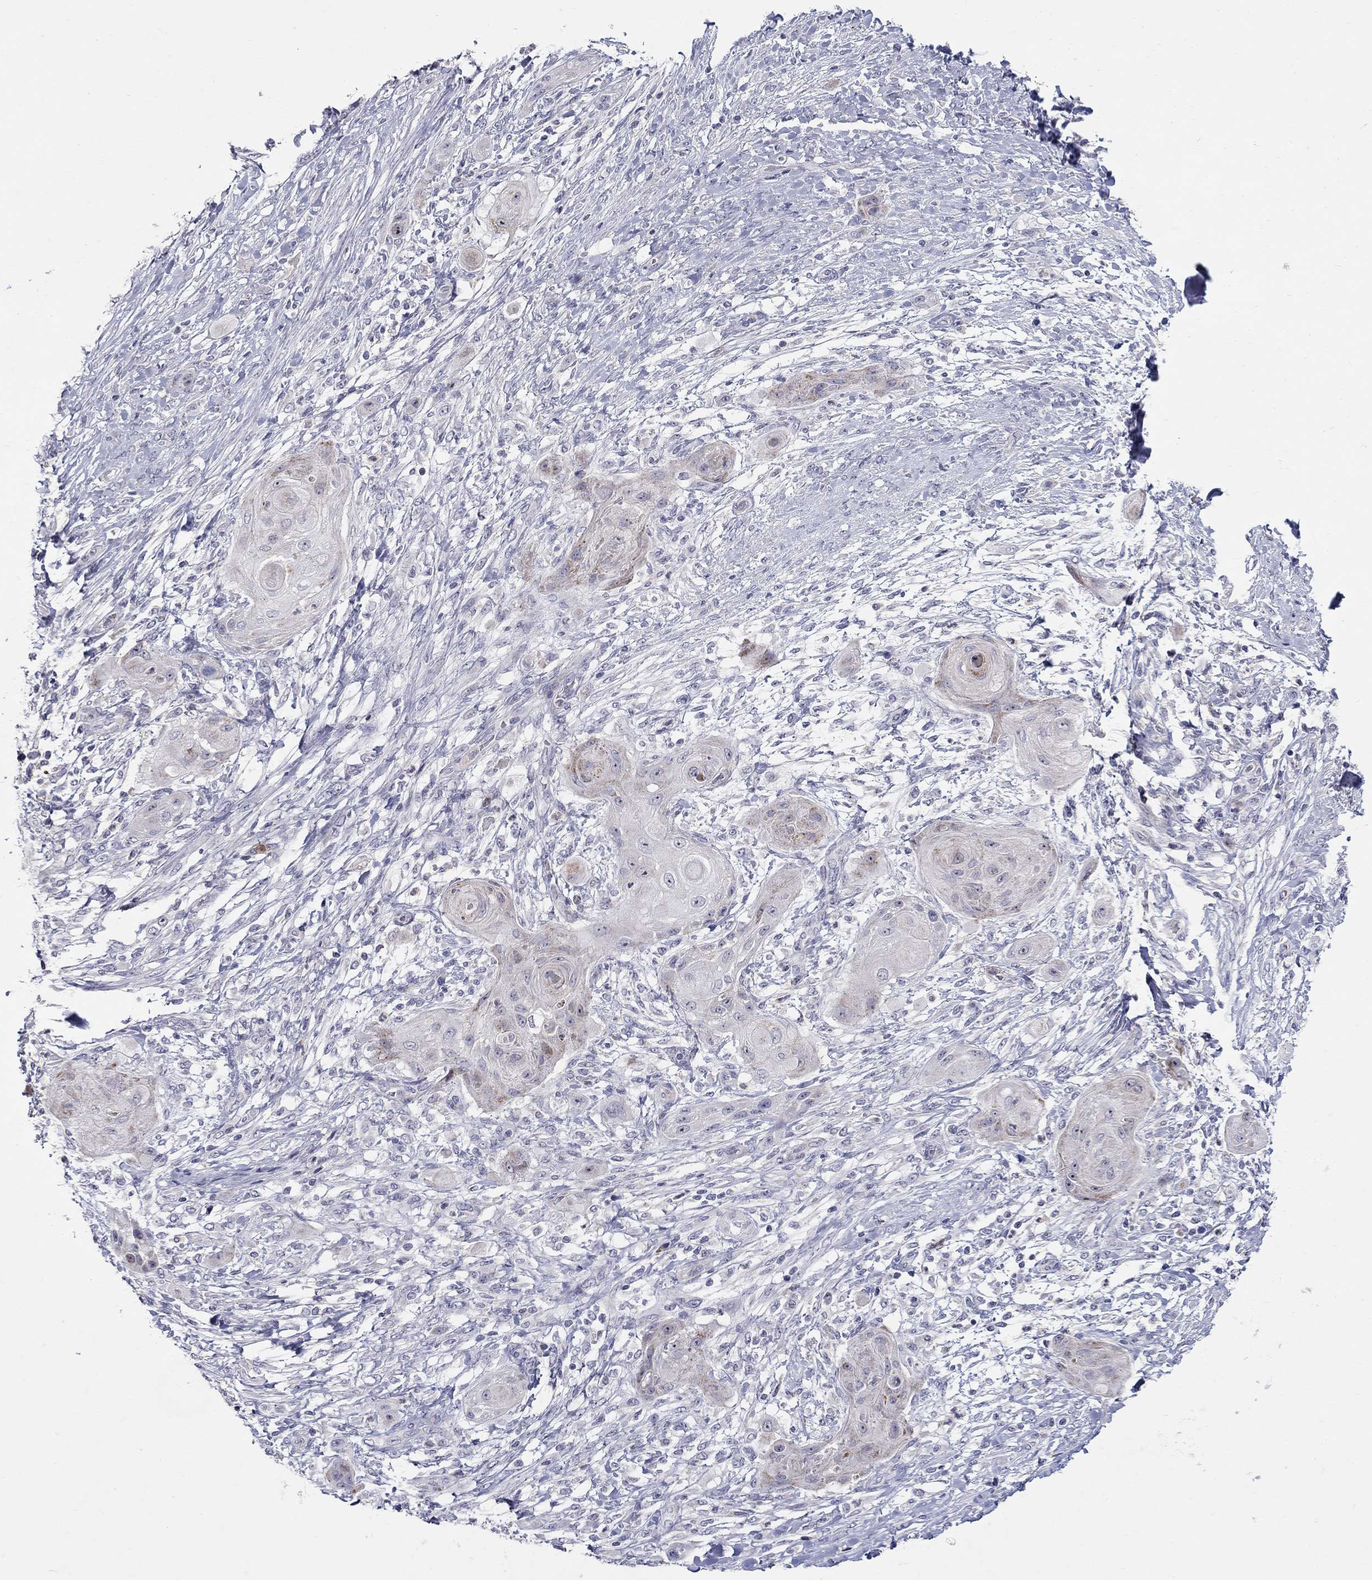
{"staining": {"intensity": "weak", "quantity": "<25%", "location": "cytoplasmic/membranous"}, "tissue": "skin cancer", "cell_type": "Tumor cells", "image_type": "cancer", "snomed": [{"axis": "morphology", "description": "Squamous cell carcinoma, NOS"}, {"axis": "topography", "description": "Skin"}], "caption": "Human skin cancer (squamous cell carcinoma) stained for a protein using immunohistochemistry (IHC) displays no expression in tumor cells.", "gene": "HMX2", "patient": {"sex": "male", "age": 62}}